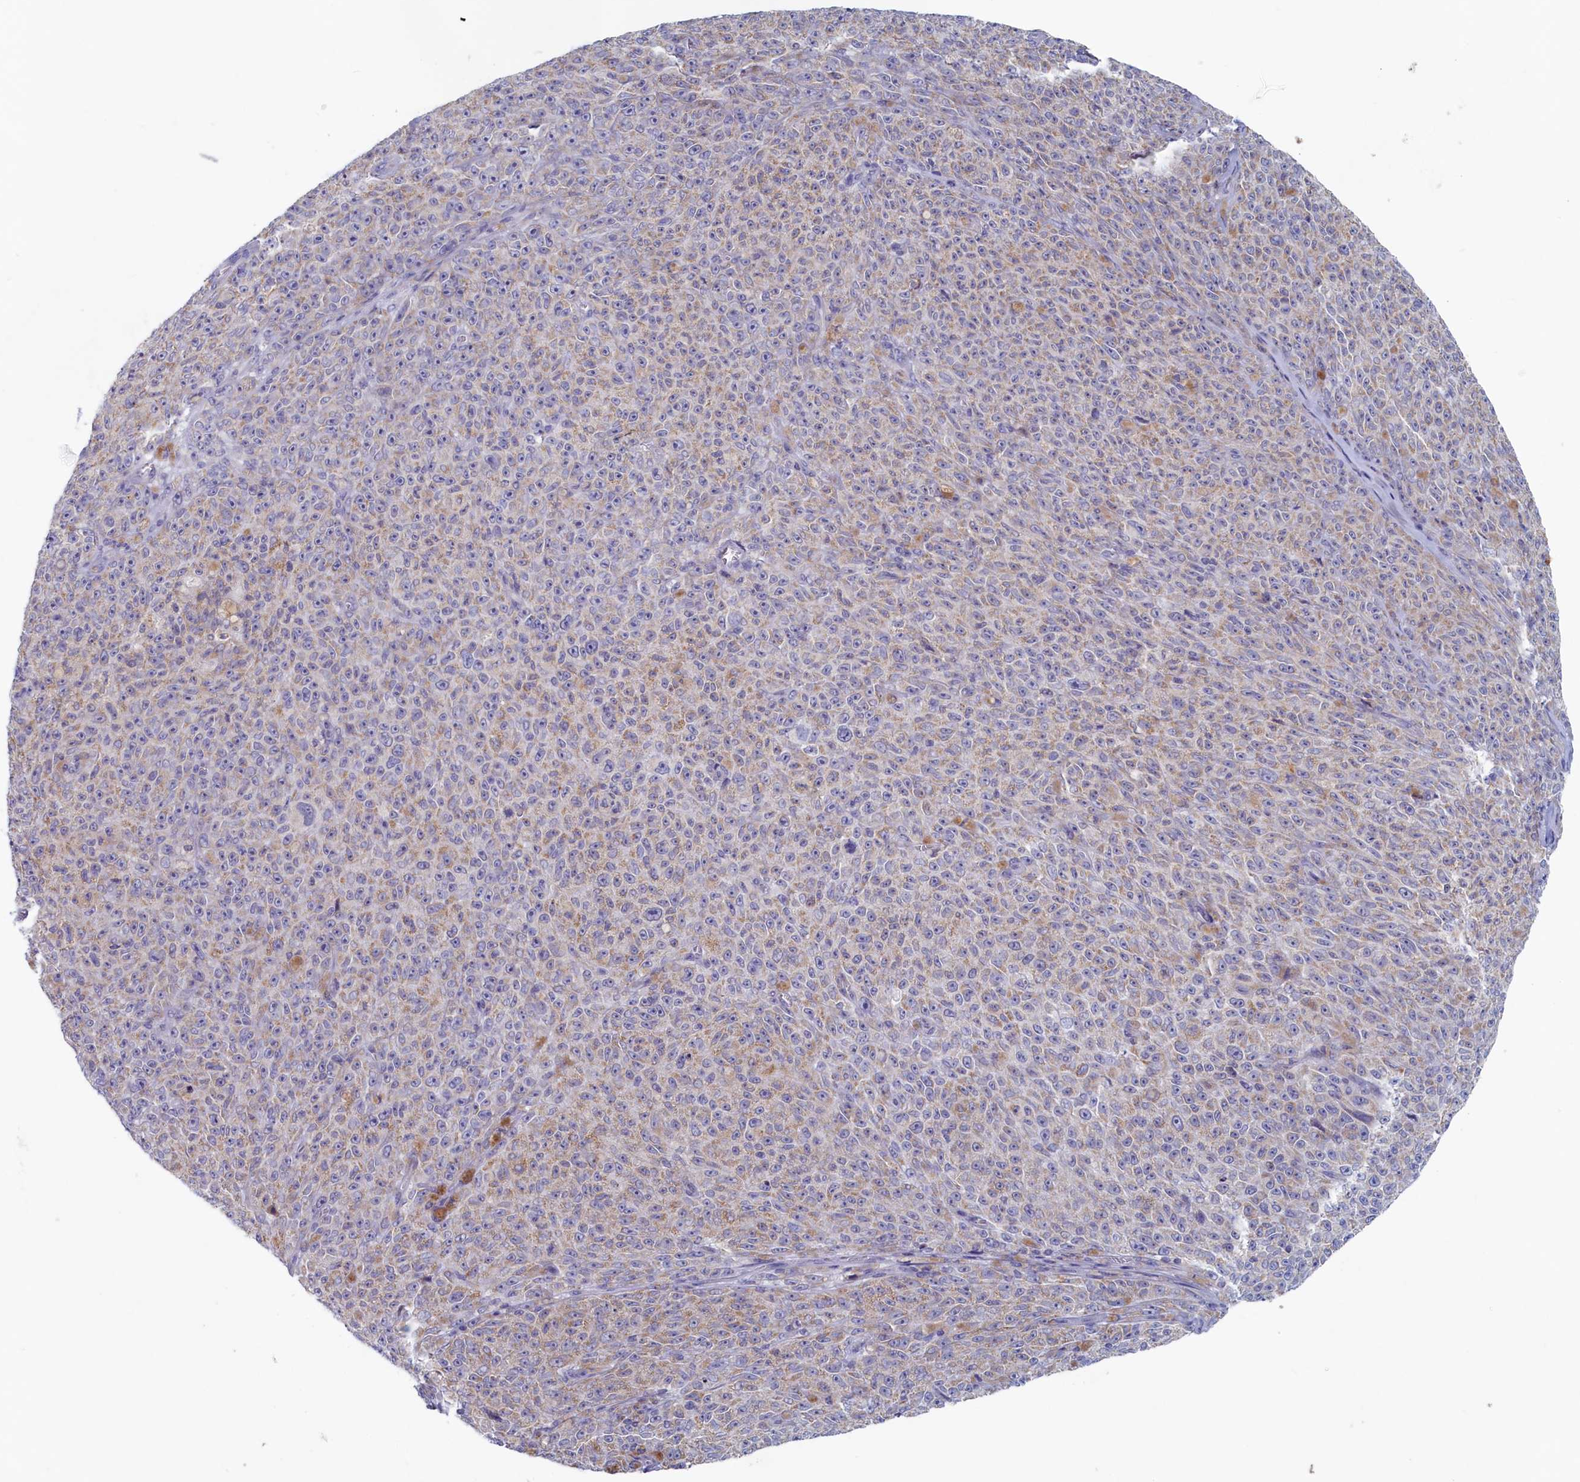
{"staining": {"intensity": "weak", "quantity": "<25%", "location": "cytoplasmic/membranous"}, "tissue": "melanoma", "cell_type": "Tumor cells", "image_type": "cancer", "snomed": [{"axis": "morphology", "description": "Malignant melanoma, NOS"}, {"axis": "topography", "description": "Skin"}], "caption": "Protein analysis of malignant melanoma reveals no significant positivity in tumor cells.", "gene": "WDR76", "patient": {"sex": "female", "age": 82}}